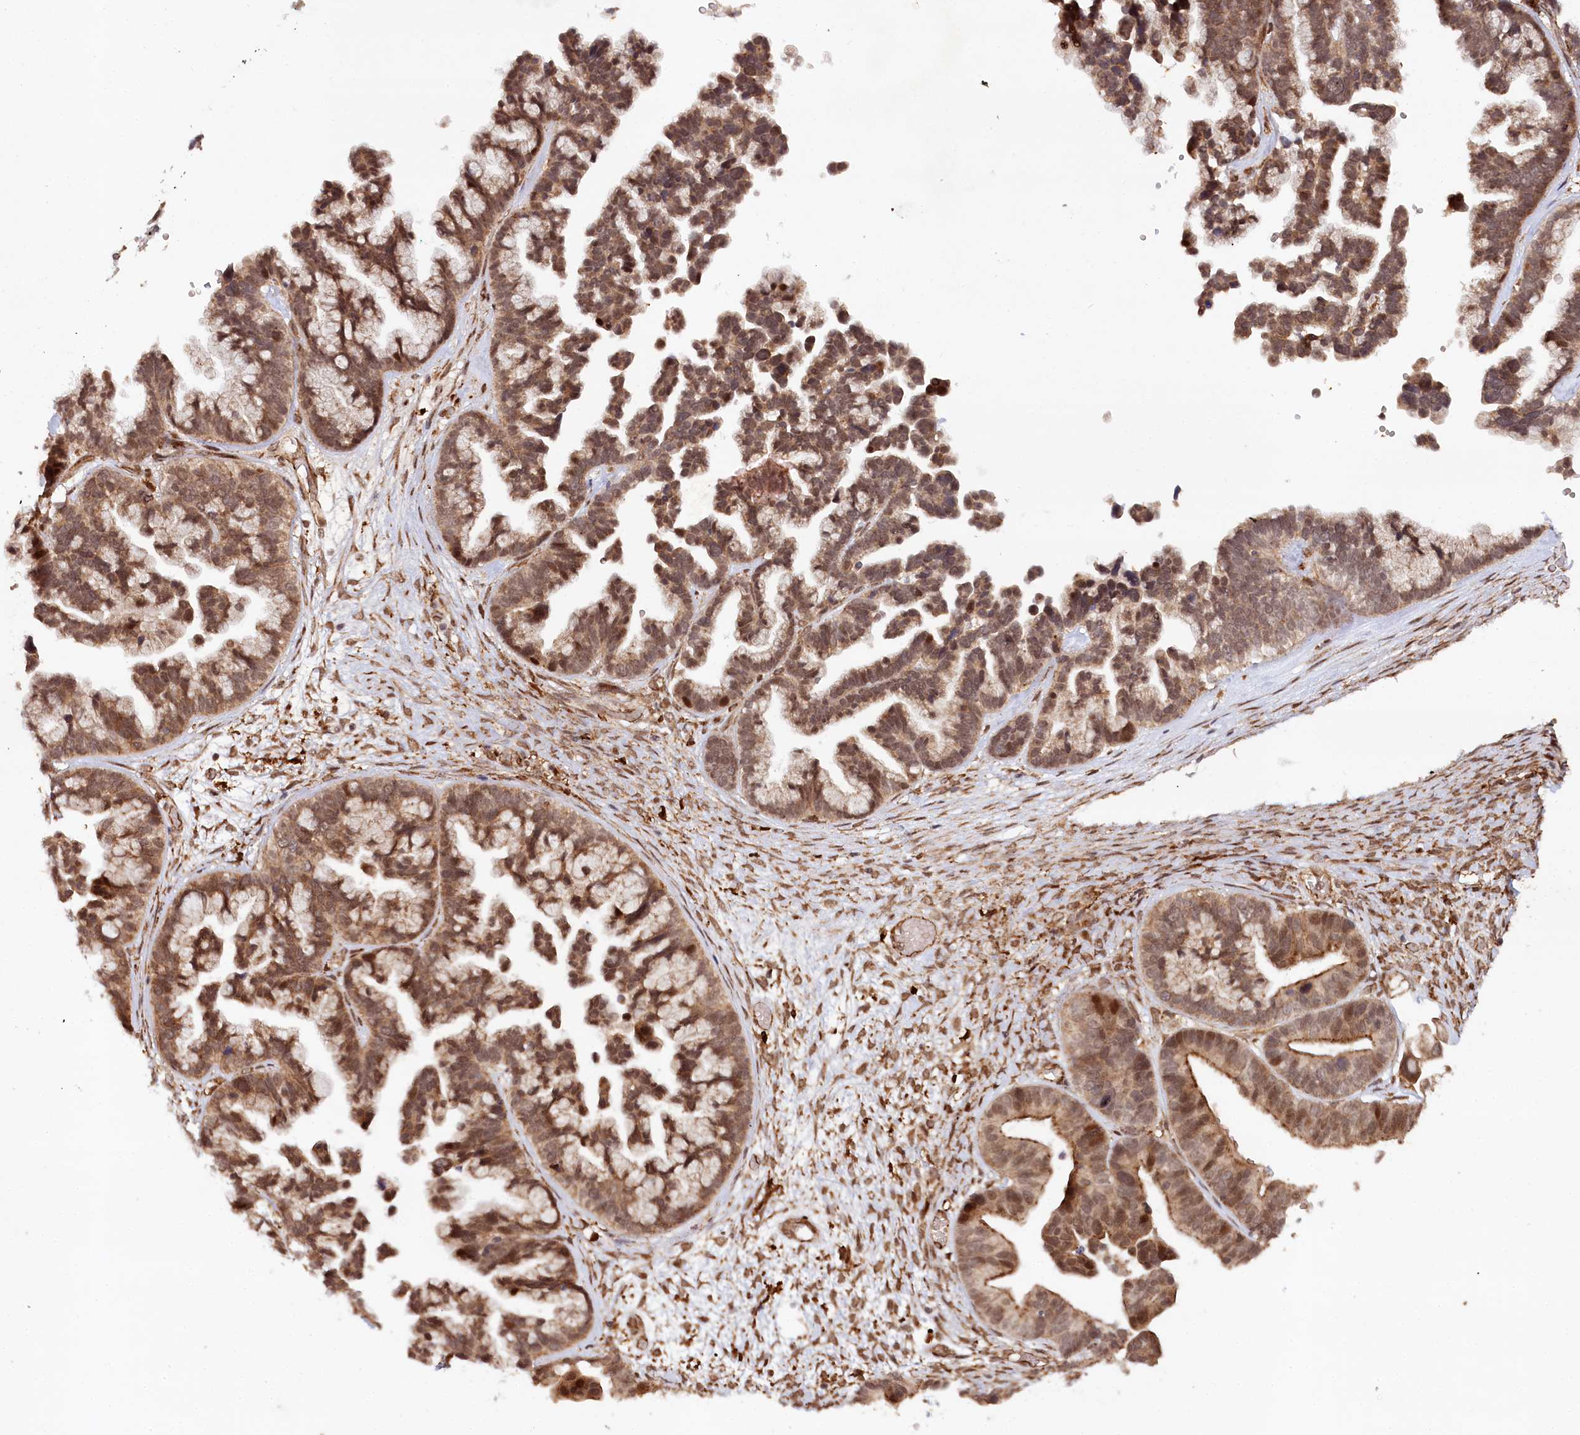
{"staining": {"intensity": "moderate", "quantity": ">75%", "location": "cytoplasmic/membranous,nuclear"}, "tissue": "ovarian cancer", "cell_type": "Tumor cells", "image_type": "cancer", "snomed": [{"axis": "morphology", "description": "Cystadenocarcinoma, serous, NOS"}, {"axis": "topography", "description": "Ovary"}], "caption": "A high-resolution micrograph shows IHC staining of ovarian serous cystadenocarcinoma, which demonstrates moderate cytoplasmic/membranous and nuclear positivity in approximately >75% of tumor cells. The staining was performed using DAB (3,3'-diaminobenzidine), with brown indicating positive protein expression. Nuclei are stained blue with hematoxylin.", "gene": "ALKBH8", "patient": {"sex": "female", "age": 56}}